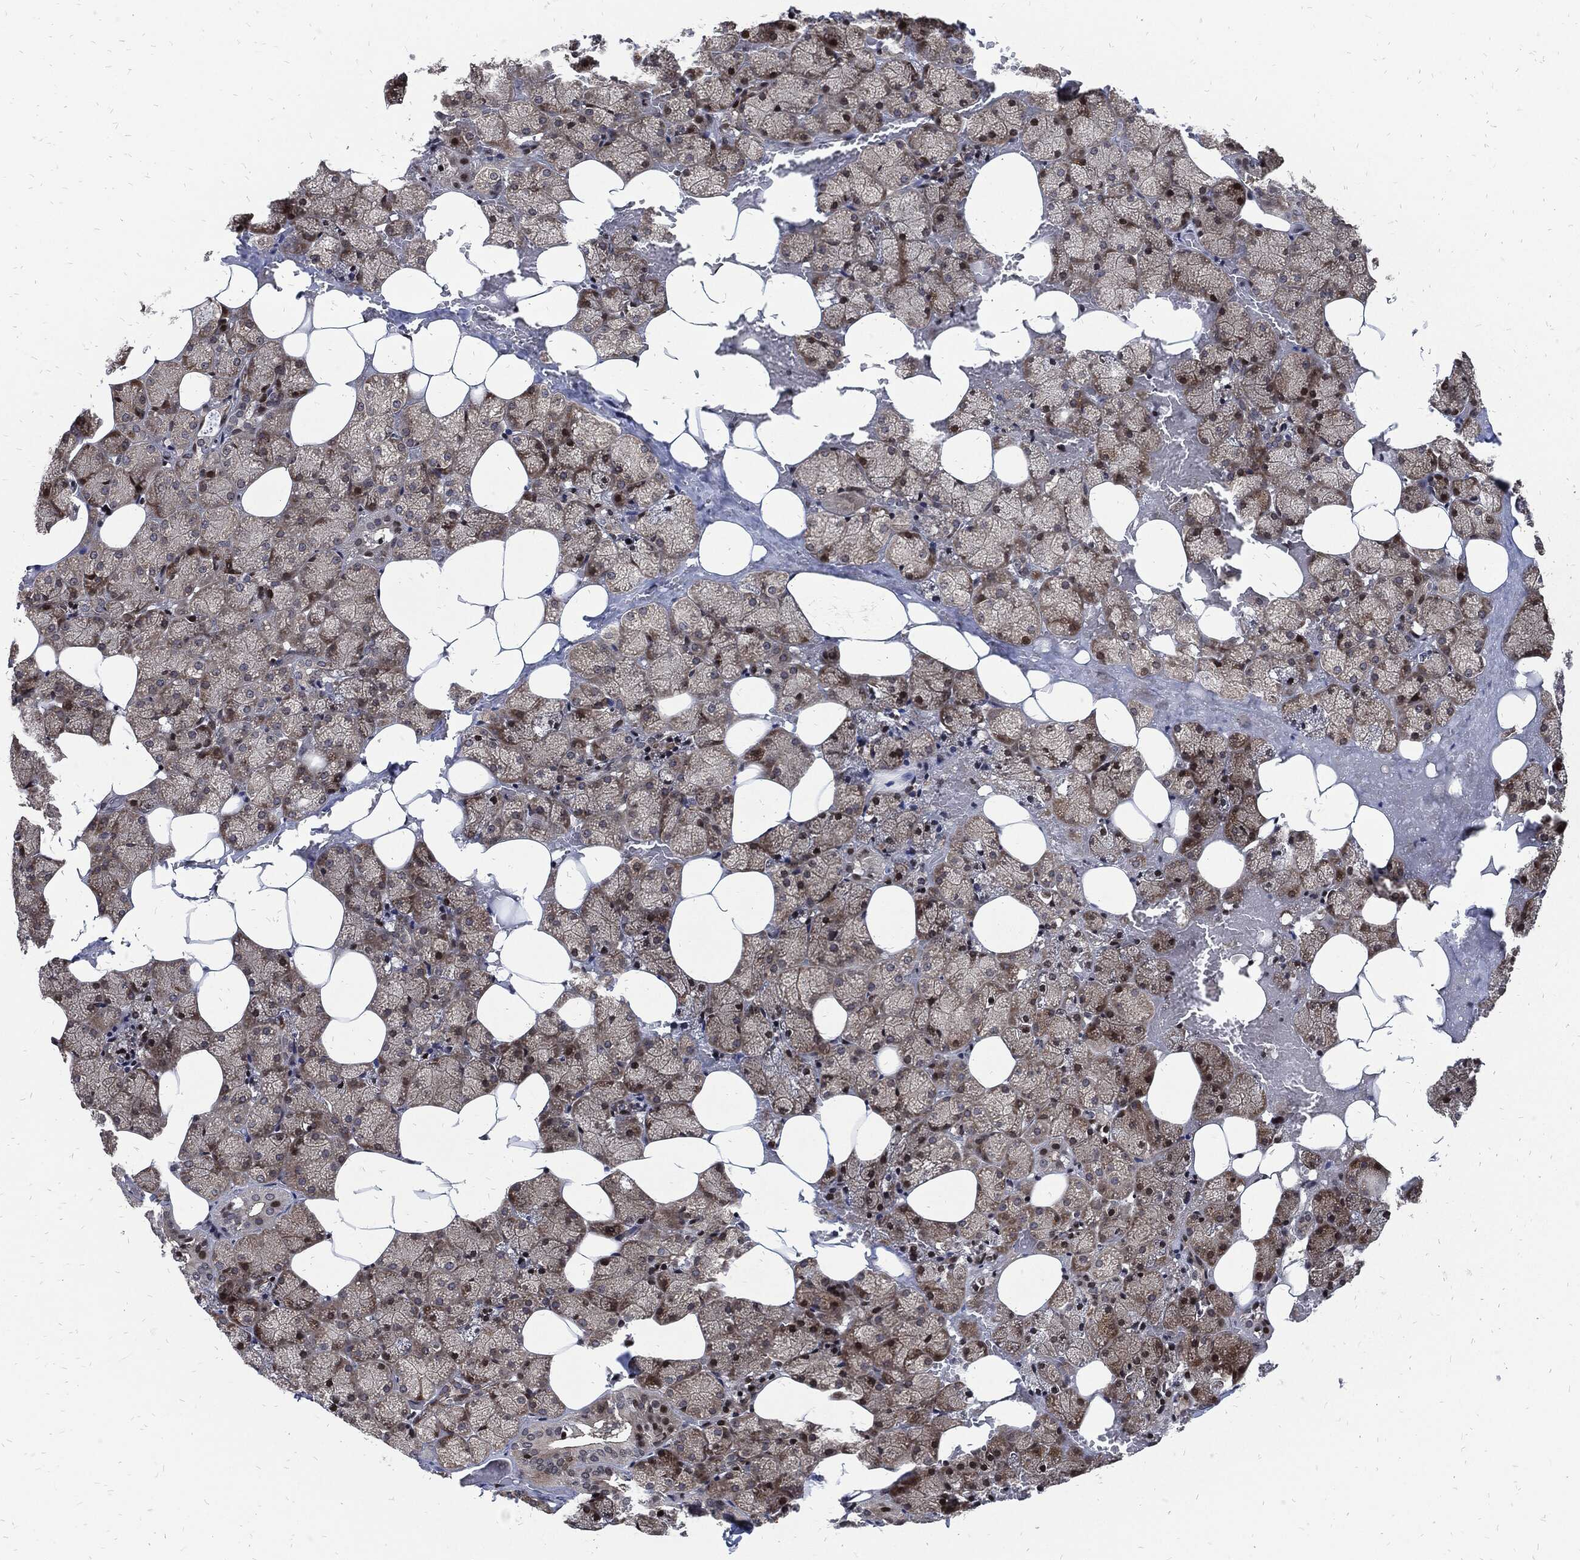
{"staining": {"intensity": "strong", "quantity": "<25%", "location": "cytoplasmic/membranous"}, "tissue": "salivary gland", "cell_type": "Glandular cells", "image_type": "normal", "snomed": [{"axis": "morphology", "description": "Normal tissue, NOS"}, {"axis": "topography", "description": "Salivary gland"}], "caption": "An IHC image of unremarkable tissue is shown. Protein staining in brown shows strong cytoplasmic/membranous positivity in salivary gland within glandular cells. Ihc stains the protein in brown and the nuclei are stained blue.", "gene": "ZNF775", "patient": {"sex": "male", "age": 38}}